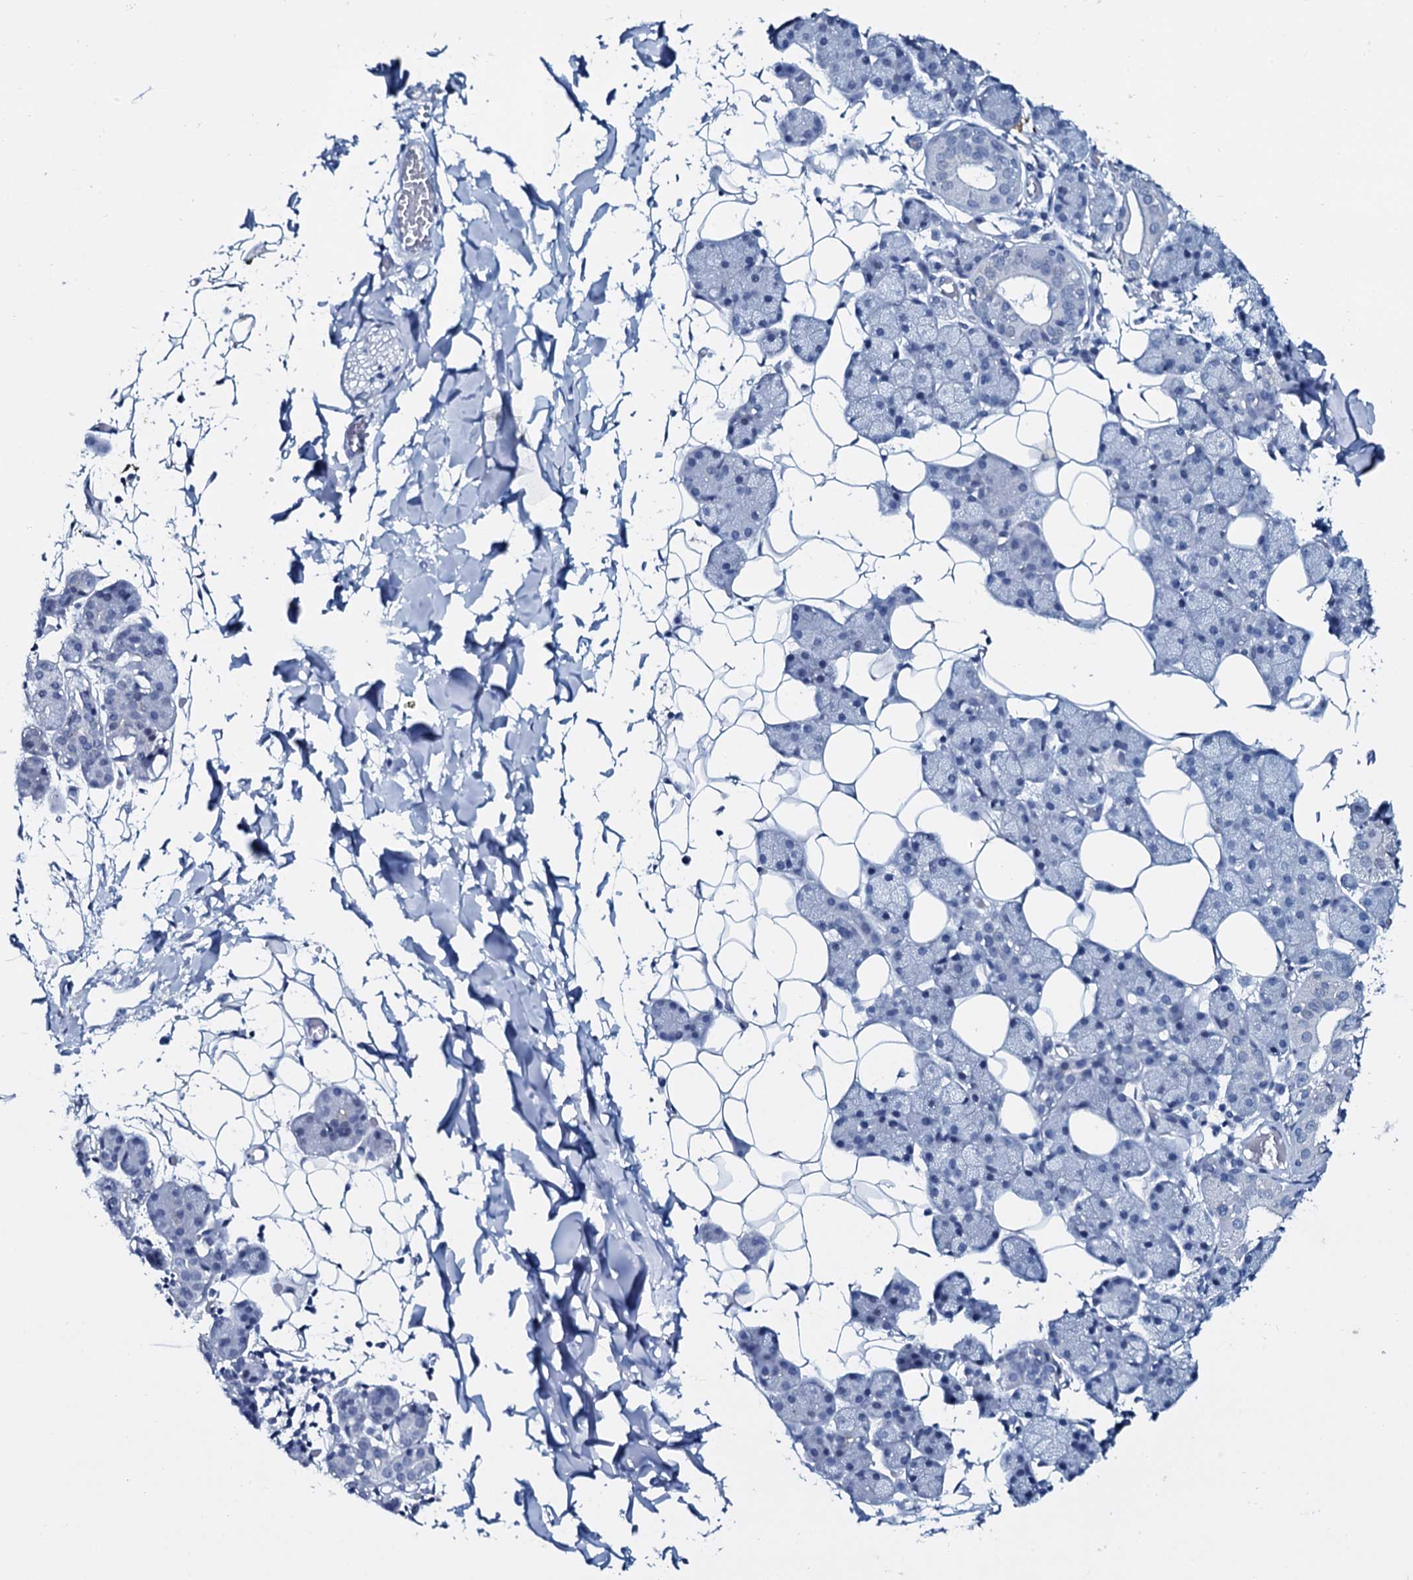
{"staining": {"intensity": "negative", "quantity": "none", "location": "none"}, "tissue": "salivary gland", "cell_type": "Glandular cells", "image_type": "normal", "snomed": [{"axis": "morphology", "description": "Normal tissue, NOS"}, {"axis": "topography", "description": "Salivary gland"}], "caption": "Immunohistochemistry (IHC) histopathology image of benign salivary gland: salivary gland stained with DAB reveals no significant protein positivity in glandular cells. (Immunohistochemistry (IHC), brightfield microscopy, high magnification).", "gene": "SLC4A7", "patient": {"sex": "female", "age": 33}}